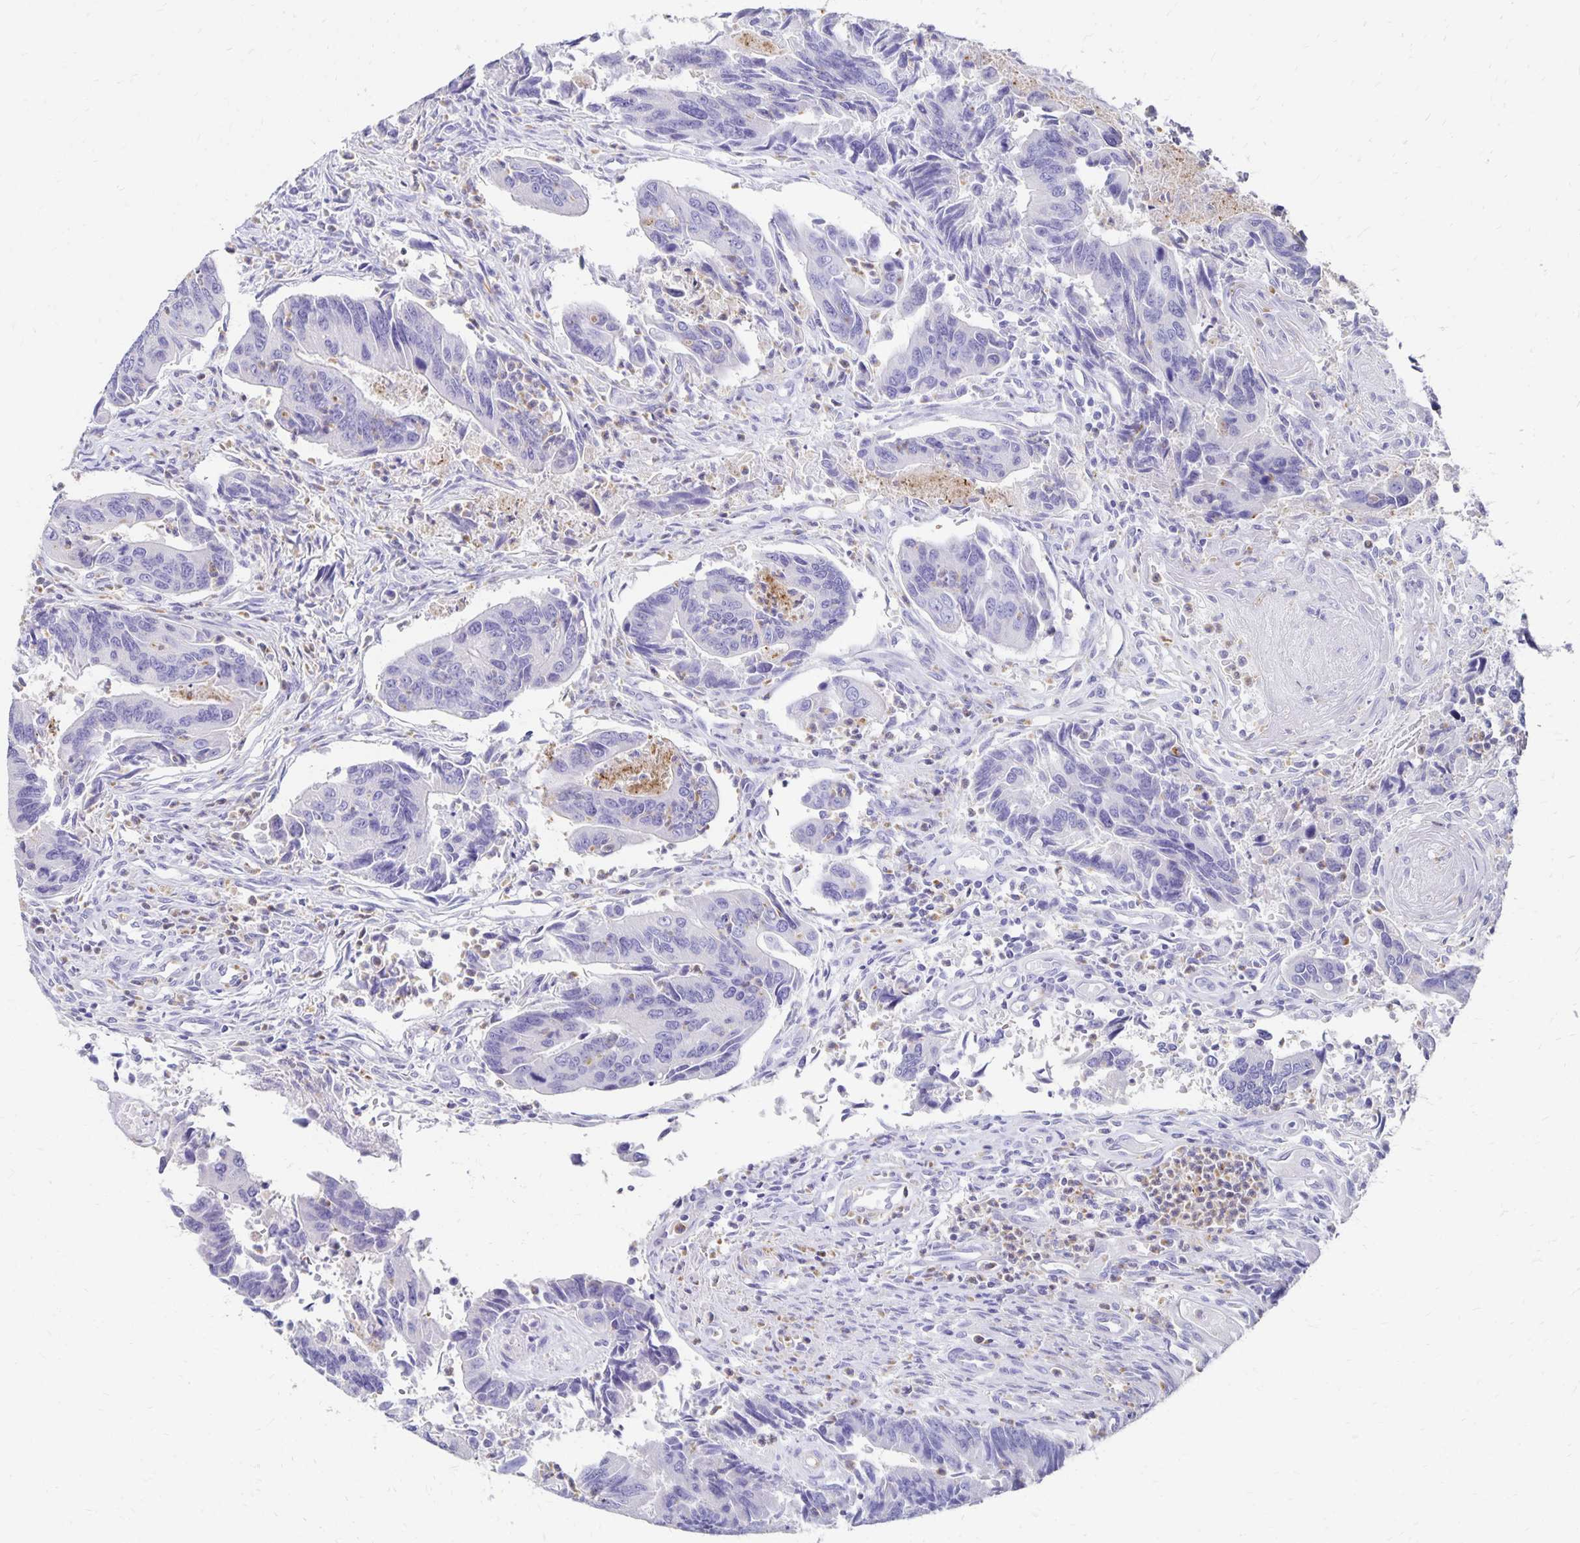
{"staining": {"intensity": "negative", "quantity": "none", "location": "none"}, "tissue": "colorectal cancer", "cell_type": "Tumor cells", "image_type": "cancer", "snomed": [{"axis": "morphology", "description": "Adenocarcinoma, NOS"}, {"axis": "topography", "description": "Colon"}], "caption": "This is an IHC histopathology image of colorectal cancer (adenocarcinoma). There is no staining in tumor cells.", "gene": "DYNLT4", "patient": {"sex": "female", "age": 67}}